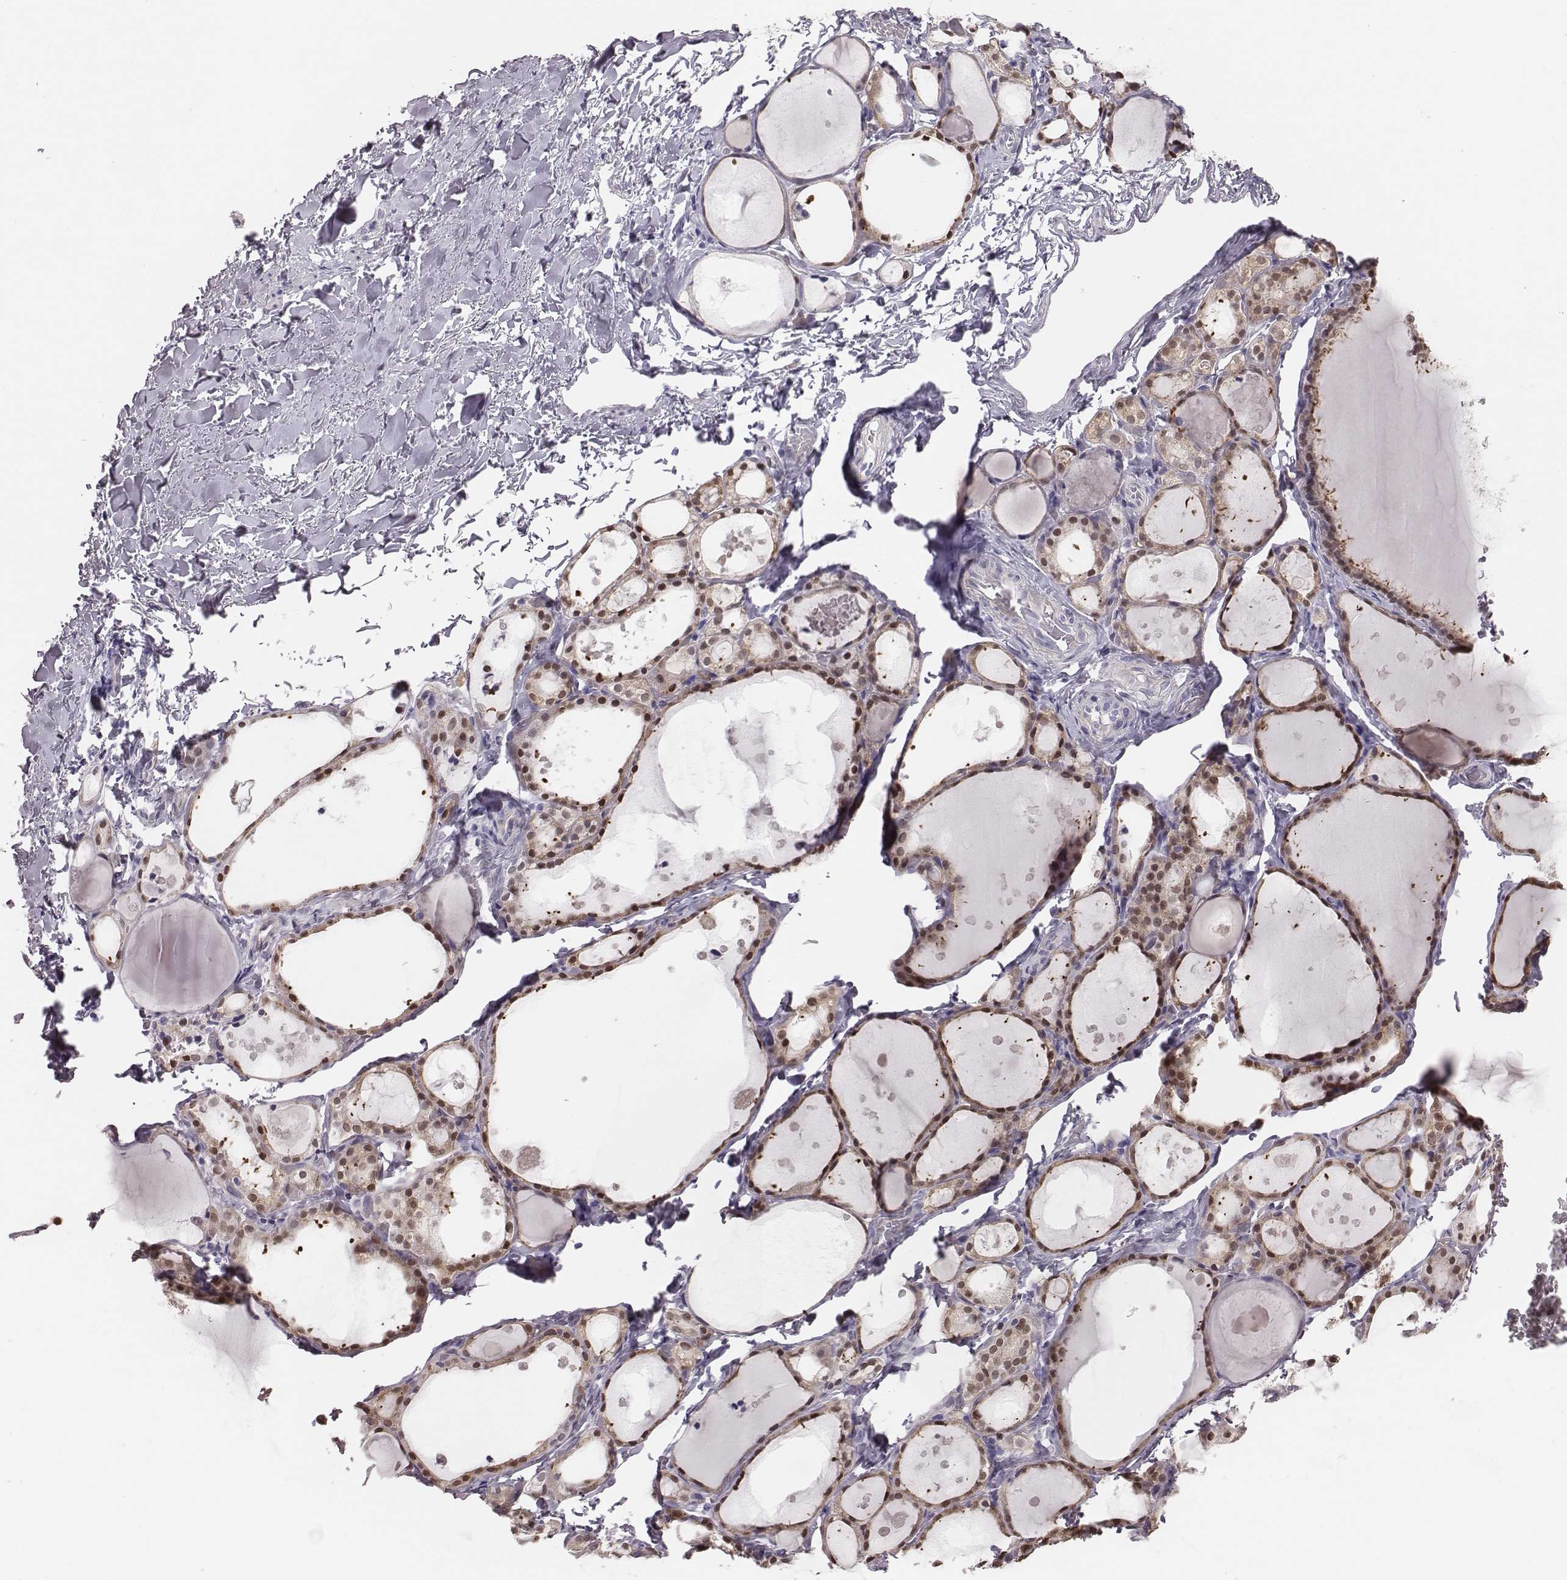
{"staining": {"intensity": "strong", "quantity": ">75%", "location": "nuclear"}, "tissue": "thyroid gland", "cell_type": "Glandular cells", "image_type": "normal", "snomed": [{"axis": "morphology", "description": "Normal tissue, NOS"}, {"axis": "topography", "description": "Thyroid gland"}], "caption": "Immunohistochemistry photomicrograph of normal thyroid gland: human thyroid gland stained using immunohistochemistry (IHC) shows high levels of strong protein expression localized specifically in the nuclear of glandular cells, appearing as a nuclear brown color.", "gene": "SCML2", "patient": {"sex": "male", "age": 68}}